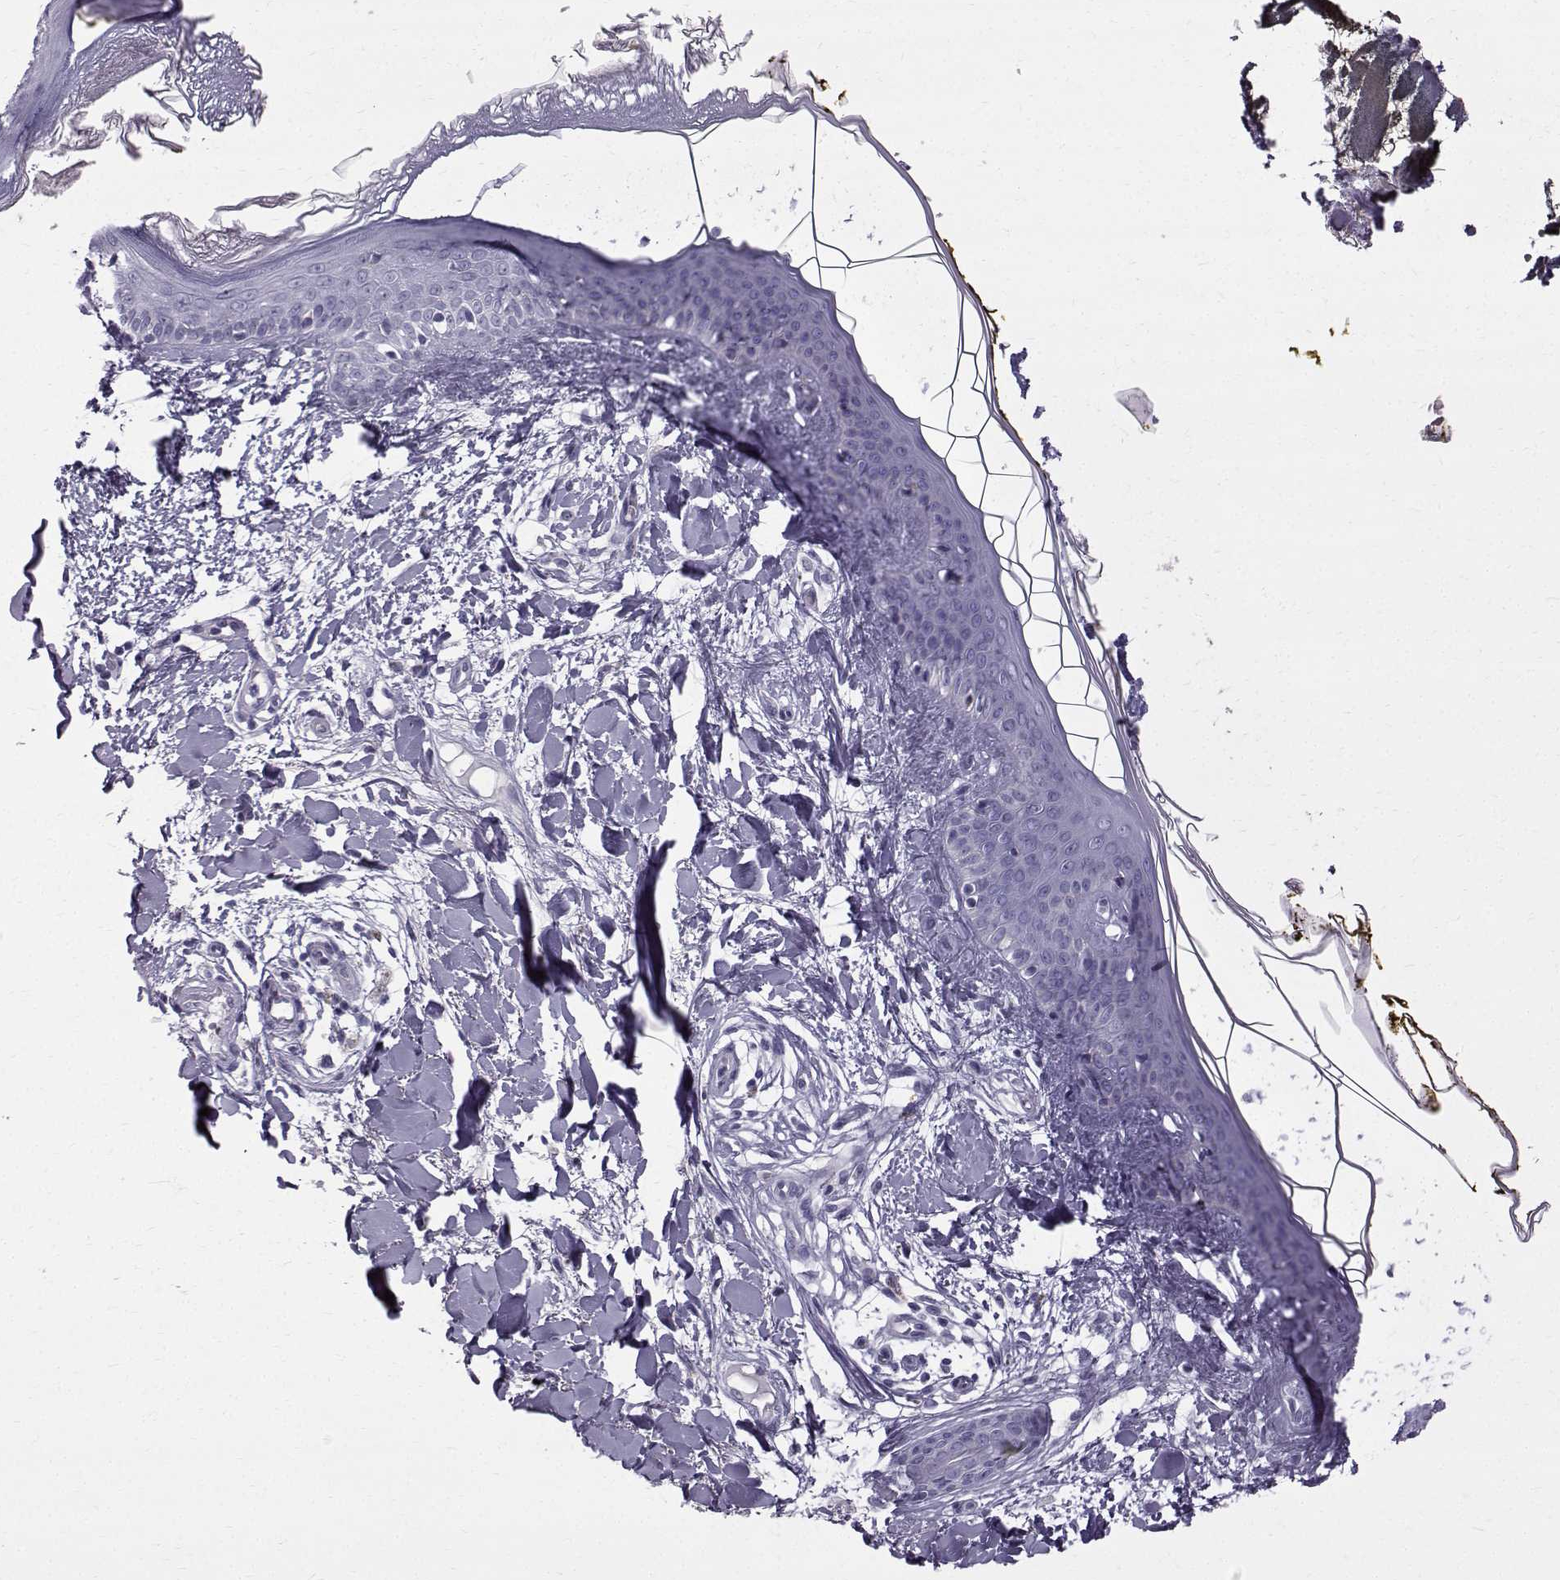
{"staining": {"intensity": "negative", "quantity": "none", "location": "none"}, "tissue": "skin", "cell_type": "Fibroblasts", "image_type": "normal", "snomed": [{"axis": "morphology", "description": "Normal tissue, NOS"}, {"axis": "topography", "description": "Skin"}], "caption": "Immunohistochemistry (IHC) photomicrograph of benign human skin stained for a protein (brown), which reveals no staining in fibroblasts.", "gene": "ROPN1B", "patient": {"sex": "female", "age": 34}}